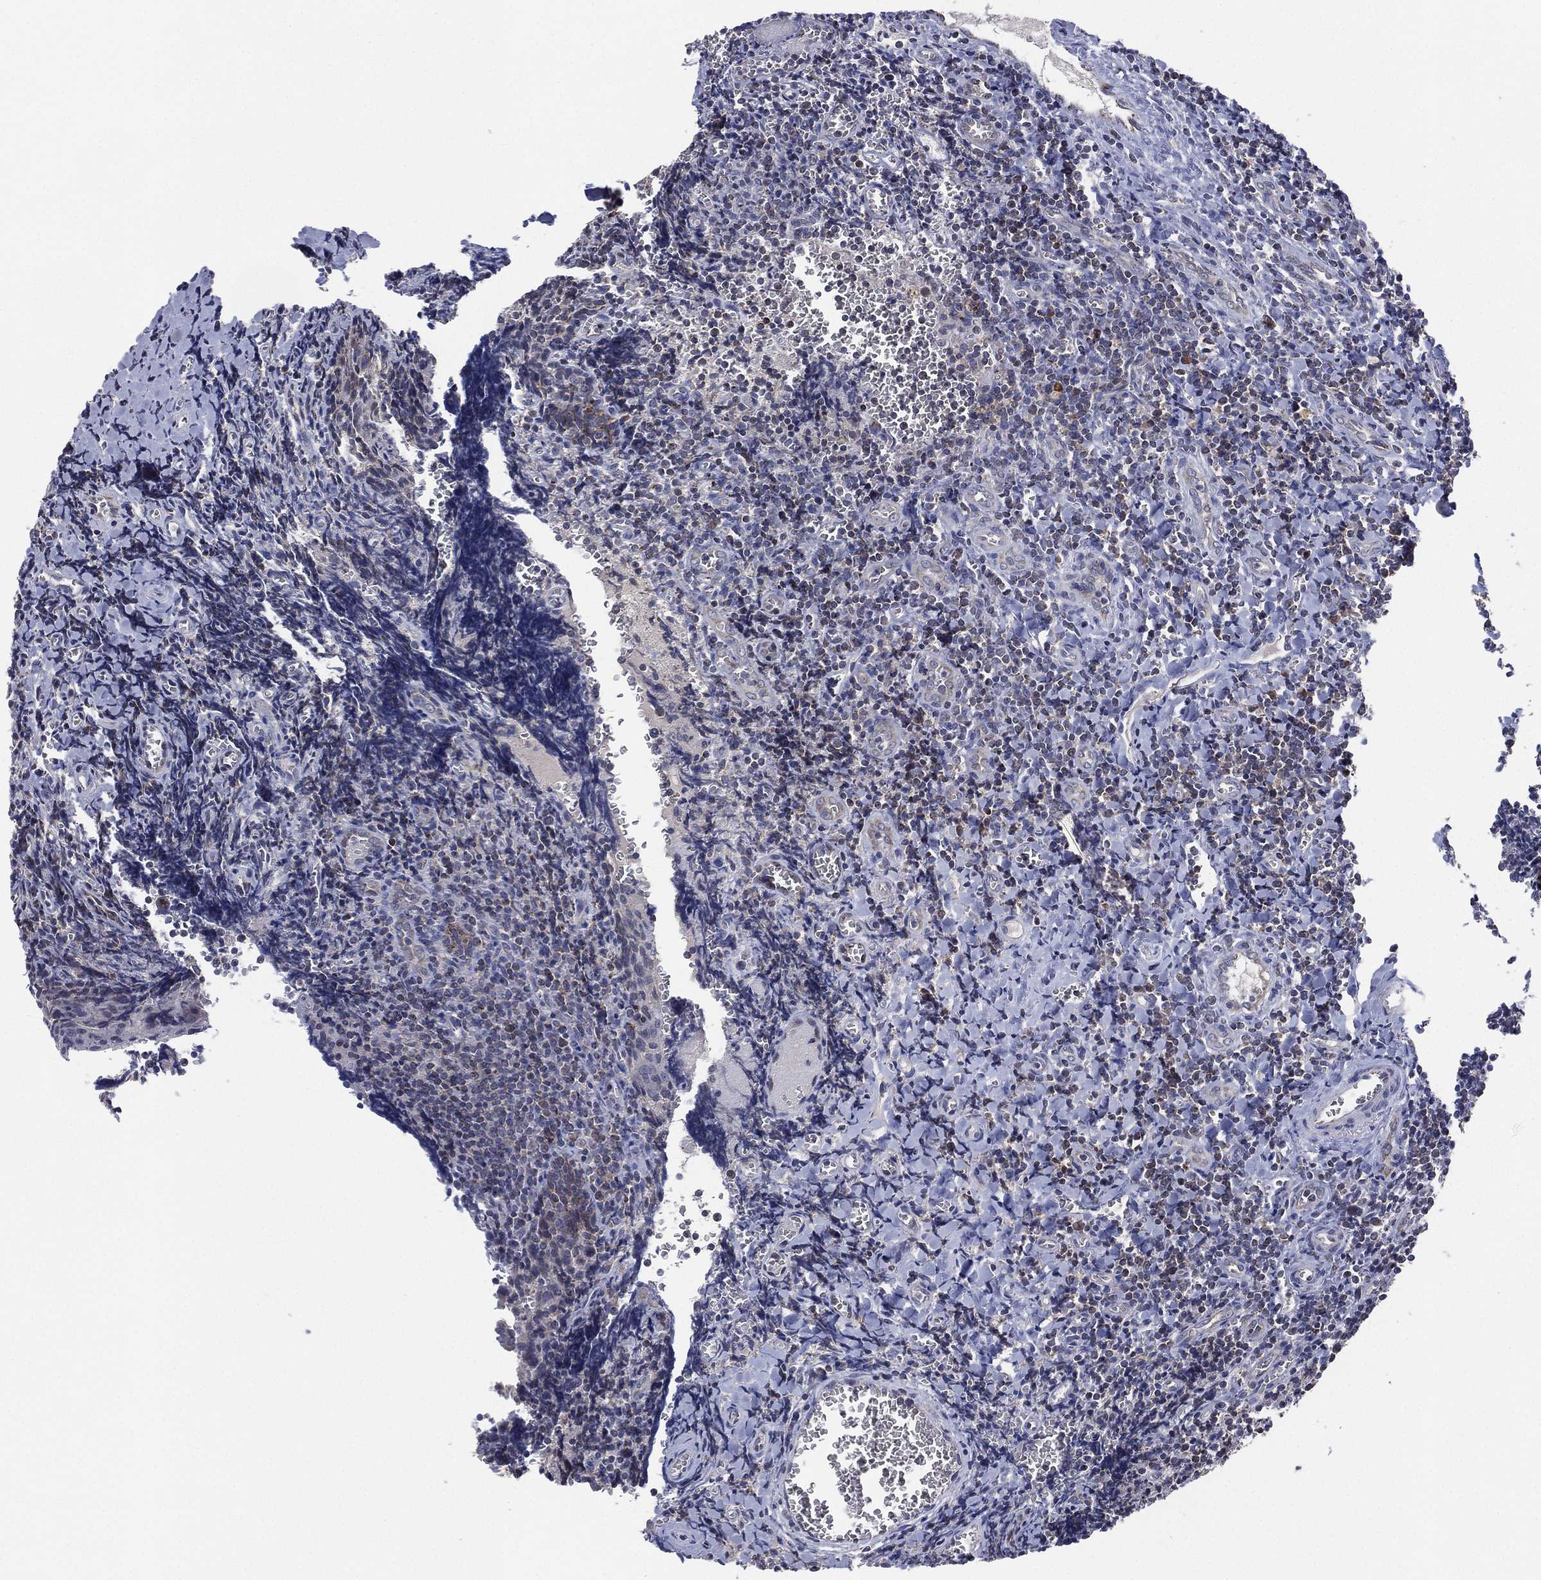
{"staining": {"intensity": "strong", "quantity": "<25%", "location": "cytoplasmic/membranous"}, "tissue": "tonsil", "cell_type": "Germinal center cells", "image_type": "normal", "snomed": [{"axis": "morphology", "description": "Normal tissue, NOS"}, {"axis": "morphology", "description": "Inflammation, NOS"}, {"axis": "topography", "description": "Tonsil"}], "caption": "Protein staining displays strong cytoplasmic/membranous staining in about <25% of germinal center cells in unremarkable tonsil. The staining is performed using DAB brown chromogen to label protein expression. The nuclei are counter-stained blue using hematoxylin.", "gene": "PSMG4", "patient": {"sex": "female", "age": 31}}